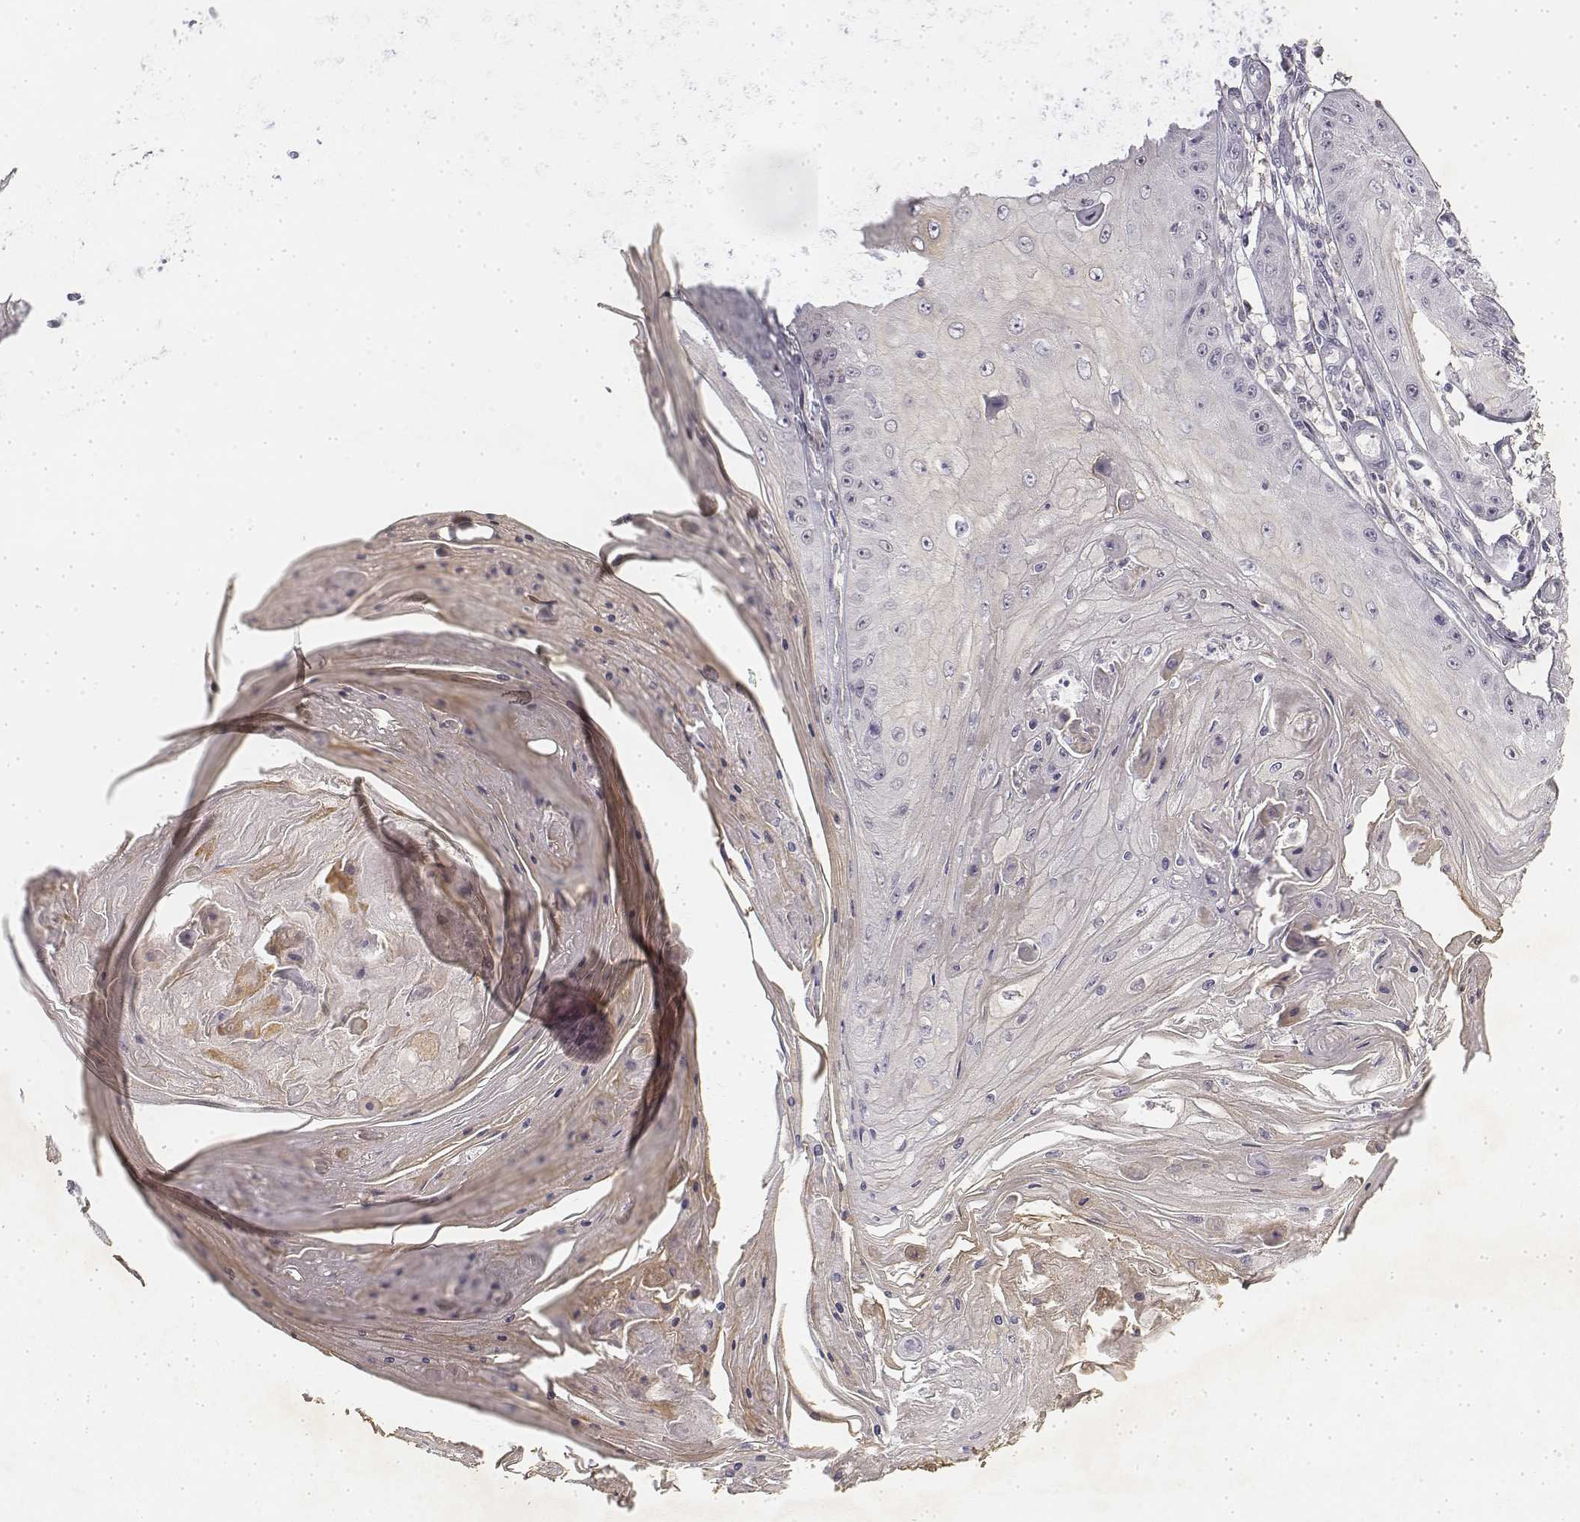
{"staining": {"intensity": "negative", "quantity": "none", "location": "none"}, "tissue": "skin cancer", "cell_type": "Tumor cells", "image_type": "cancer", "snomed": [{"axis": "morphology", "description": "Squamous cell carcinoma, NOS"}, {"axis": "topography", "description": "Skin"}], "caption": "Immunohistochemical staining of squamous cell carcinoma (skin) displays no significant expression in tumor cells.", "gene": "KRT84", "patient": {"sex": "male", "age": 70}}